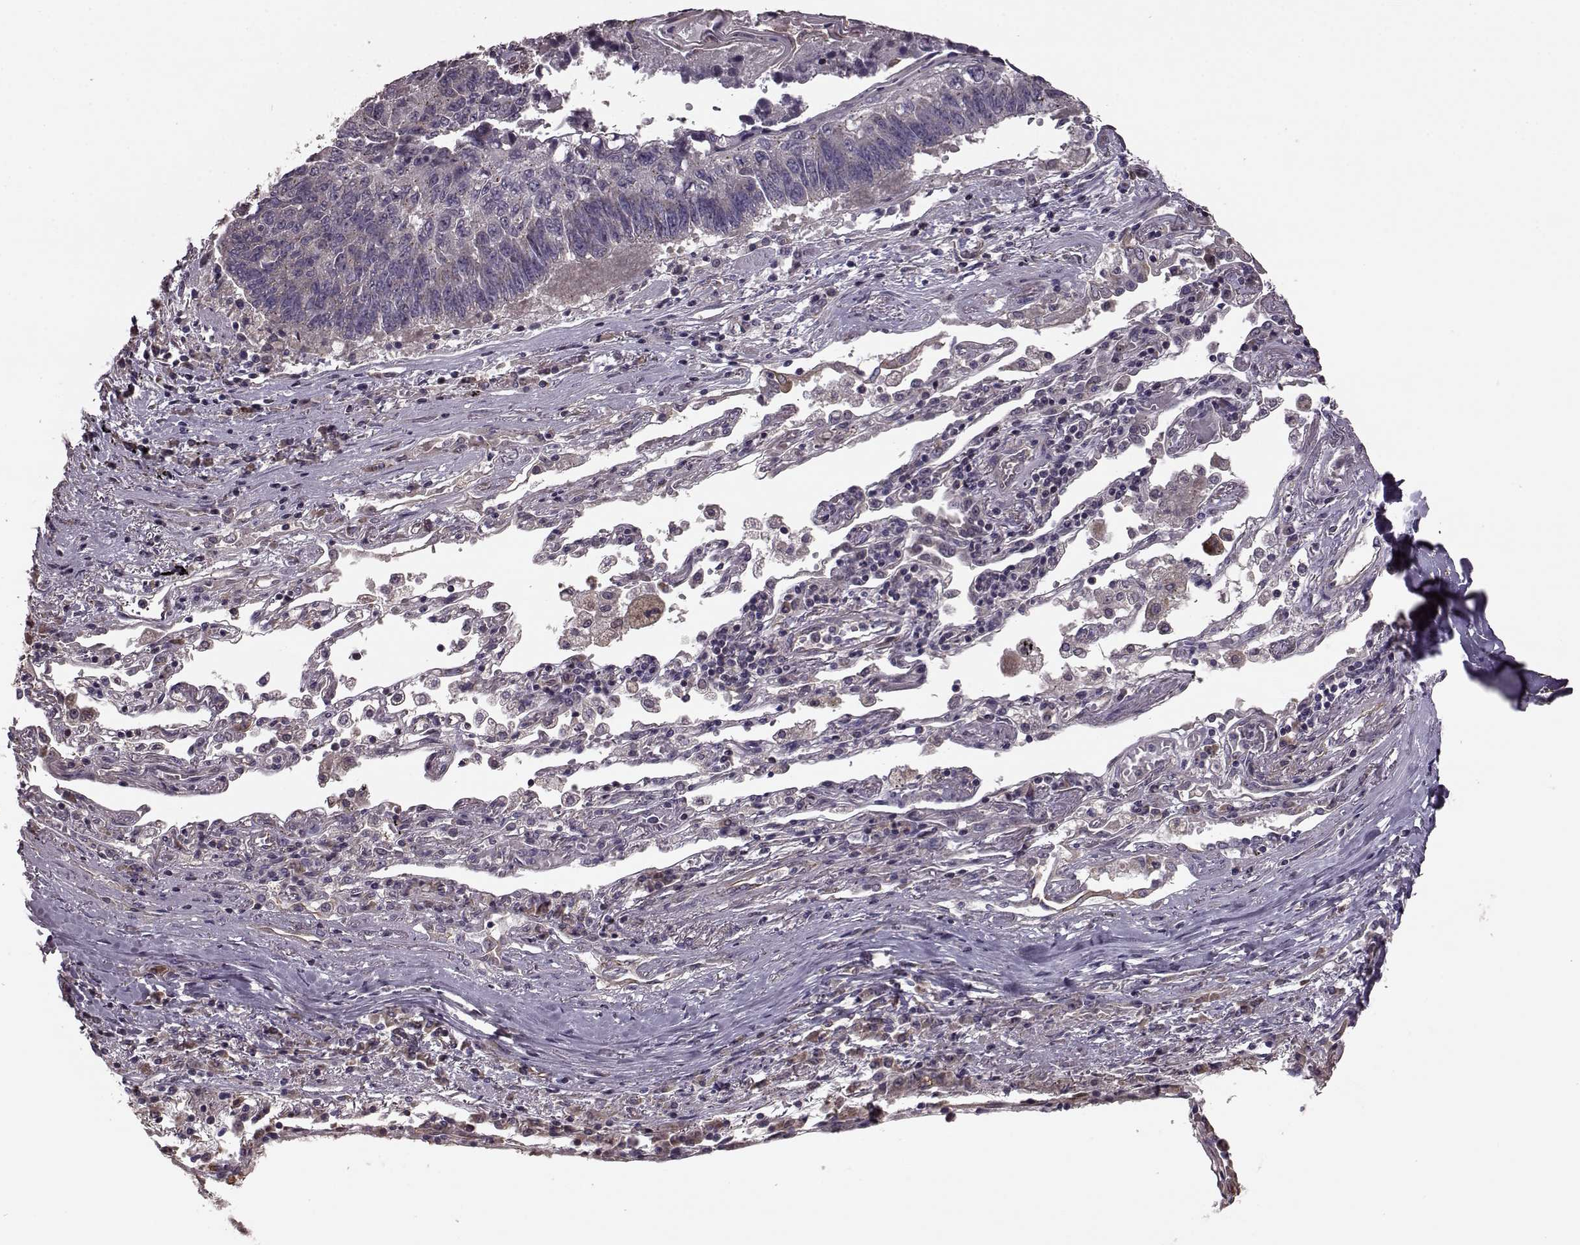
{"staining": {"intensity": "negative", "quantity": "none", "location": "none"}, "tissue": "lung cancer", "cell_type": "Tumor cells", "image_type": "cancer", "snomed": [{"axis": "morphology", "description": "Squamous cell carcinoma, NOS"}, {"axis": "topography", "description": "Lung"}], "caption": "Tumor cells are negative for brown protein staining in lung squamous cell carcinoma. (Brightfield microscopy of DAB (3,3'-diaminobenzidine) immunohistochemistry at high magnification).", "gene": "NTF3", "patient": {"sex": "male", "age": 73}}